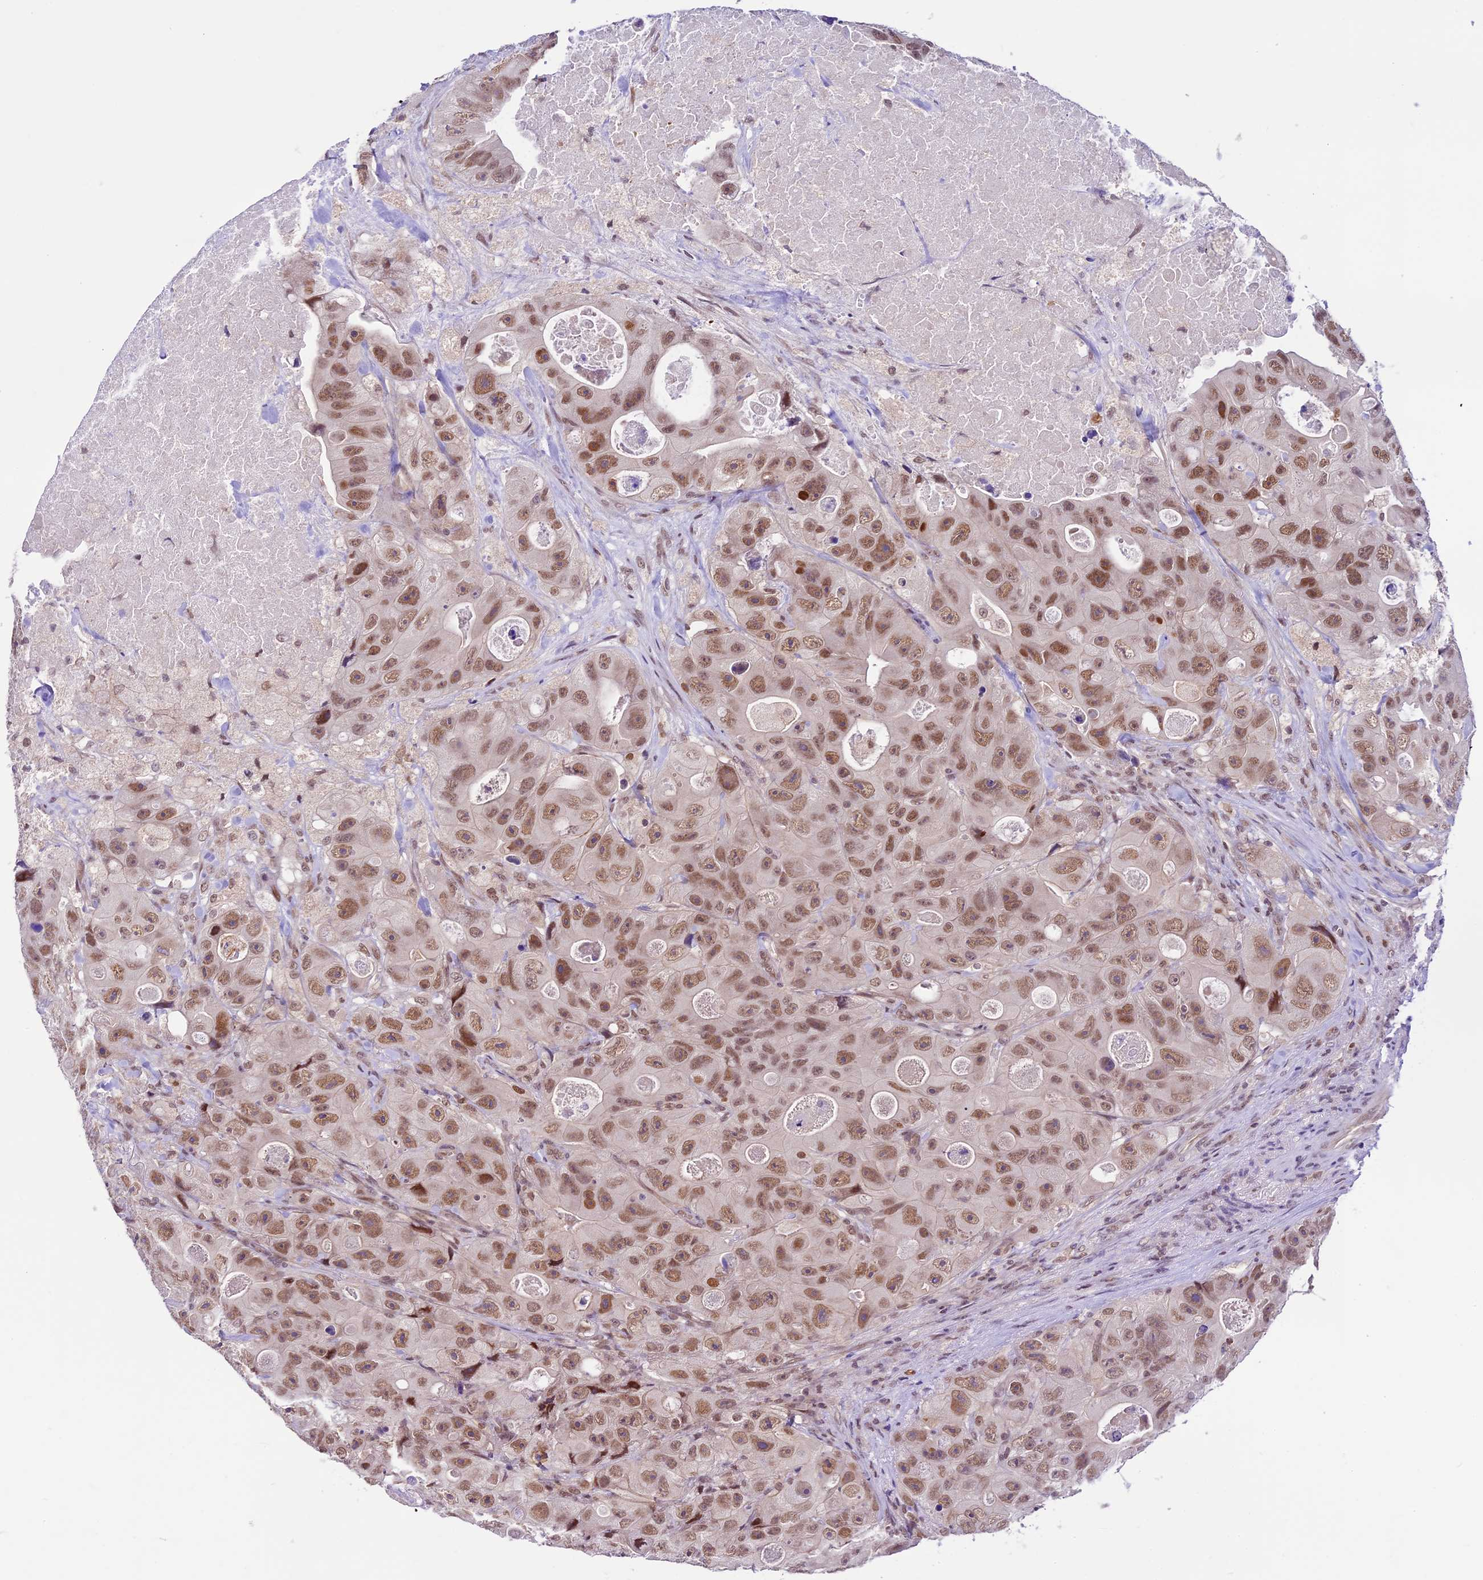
{"staining": {"intensity": "moderate", "quantity": ">75%", "location": "nuclear"}, "tissue": "colorectal cancer", "cell_type": "Tumor cells", "image_type": "cancer", "snomed": [{"axis": "morphology", "description": "Adenocarcinoma, NOS"}, {"axis": "topography", "description": "Colon"}], "caption": "Immunohistochemistry (IHC) histopathology image of adenocarcinoma (colorectal) stained for a protein (brown), which shows medium levels of moderate nuclear staining in approximately >75% of tumor cells.", "gene": "SHKBP1", "patient": {"sex": "female", "age": 46}}